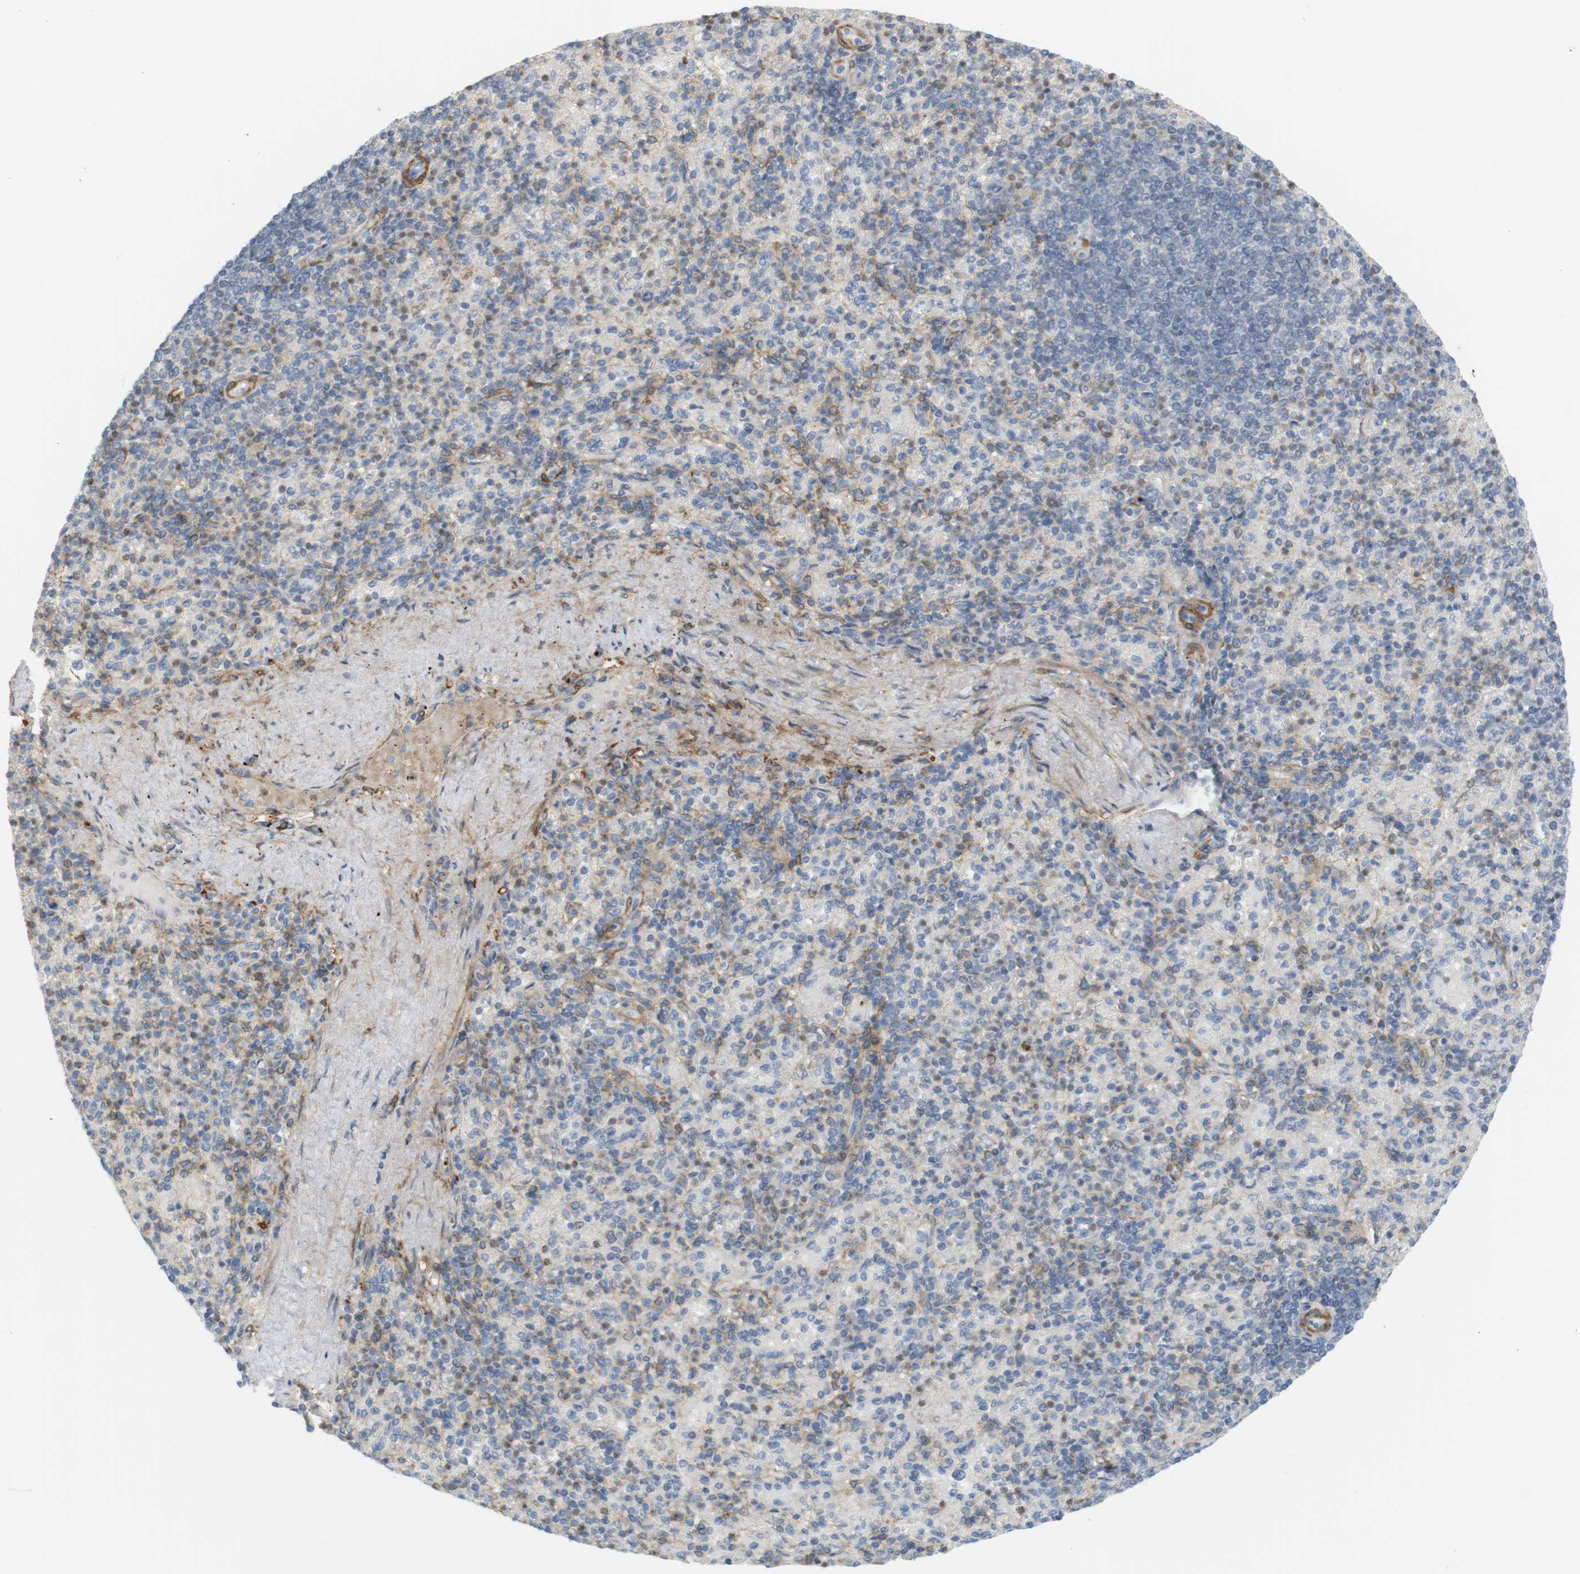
{"staining": {"intensity": "weak", "quantity": "25%-75%", "location": "cytoplasmic/membranous"}, "tissue": "spleen", "cell_type": "Cells in red pulp", "image_type": "normal", "snomed": [{"axis": "morphology", "description": "Normal tissue, NOS"}, {"axis": "topography", "description": "Spleen"}], "caption": "Weak cytoplasmic/membranous staining is seen in approximately 25%-75% of cells in red pulp in normal spleen.", "gene": "PDE3A", "patient": {"sex": "female", "age": 74}}